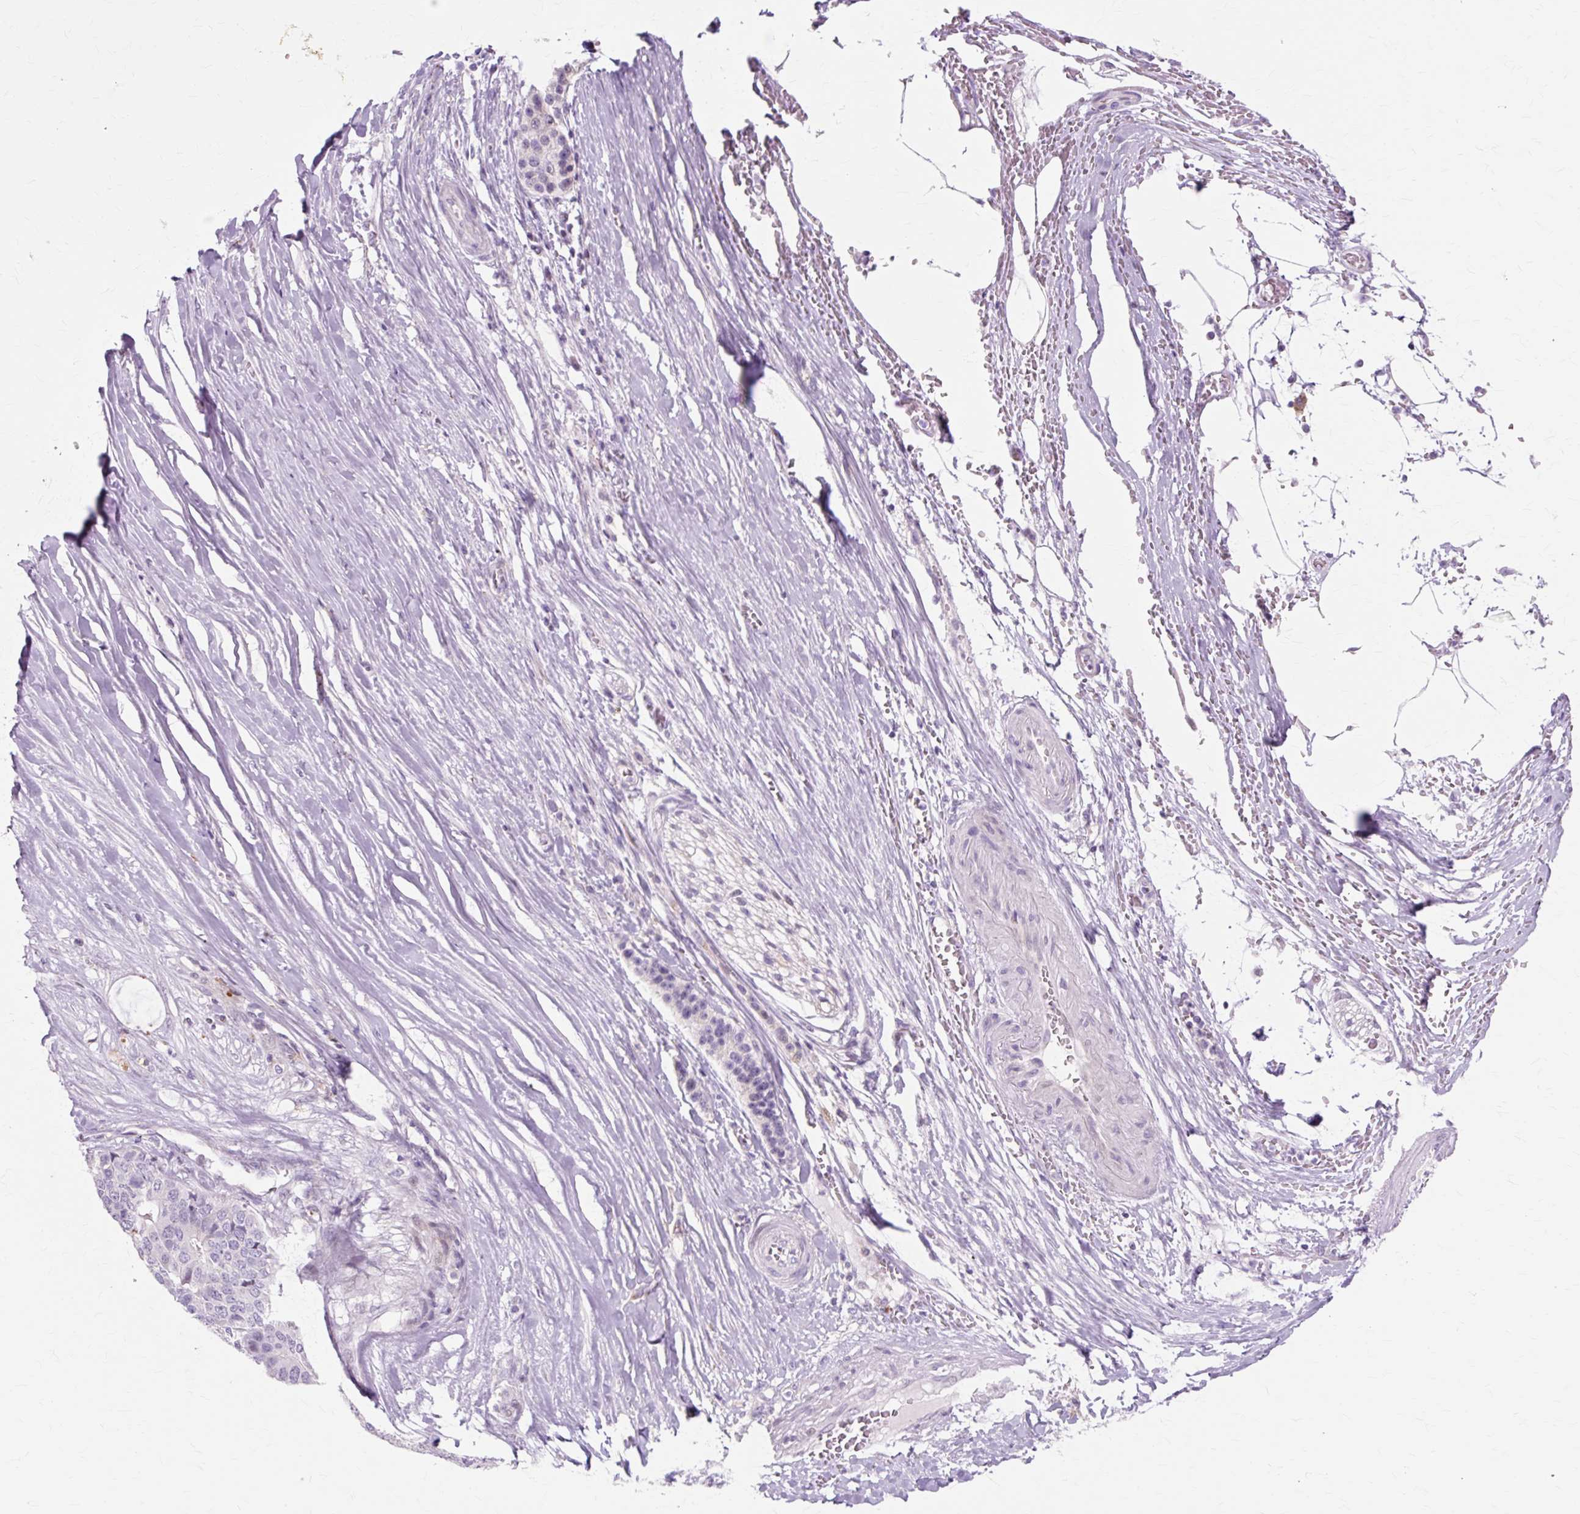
{"staining": {"intensity": "negative", "quantity": "none", "location": "none"}, "tissue": "pancreatic cancer", "cell_type": "Tumor cells", "image_type": "cancer", "snomed": [{"axis": "morphology", "description": "Adenocarcinoma, NOS"}, {"axis": "topography", "description": "Pancreas"}], "caption": "This is an IHC histopathology image of human pancreatic adenocarcinoma. There is no positivity in tumor cells.", "gene": "IRX2", "patient": {"sex": "male", "age": 50}}